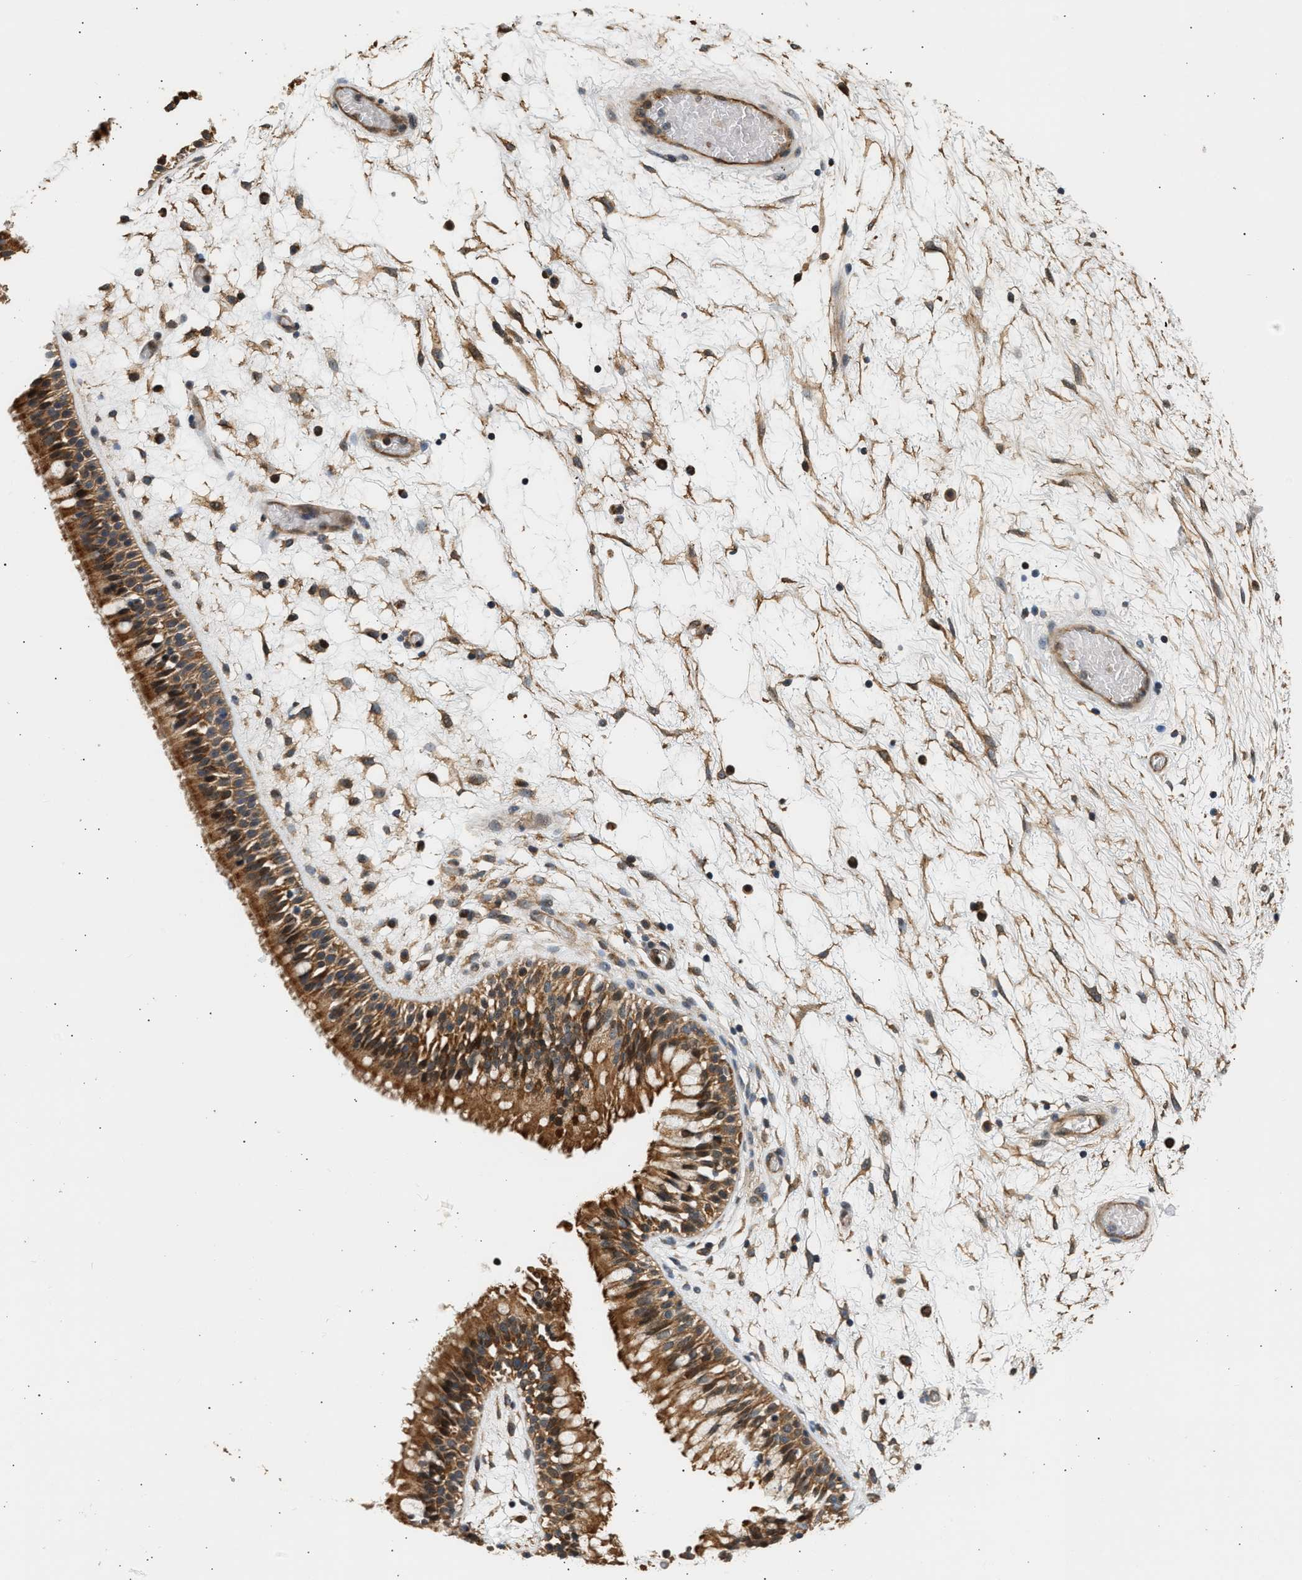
{"staining": {"intensity": "strong", "quantity": ">75%", "location": "cytoplasmic/membranous"}, "tissue": "nasopharynx", "cell_type": "Respiratory epithelial cells", "image_type": "normal", "snomed": [{"axis": "morphology", "description": "Normal tissue, NOS"}, {"axis": "morphology", "description": "Inflammation, NOS"}, {"axis": "topography", "description": "Nasopharynx"}], "caption": "IHC histopathology image of normal human nasopharynx stained for a protein (brown), which exhibits high levels of strong cytoplasmic/membranous staining in approximately >75% of respiratory epithelial cells.", "gene": "DUSP14", "patient": {"sex": "male", "age": 48}}